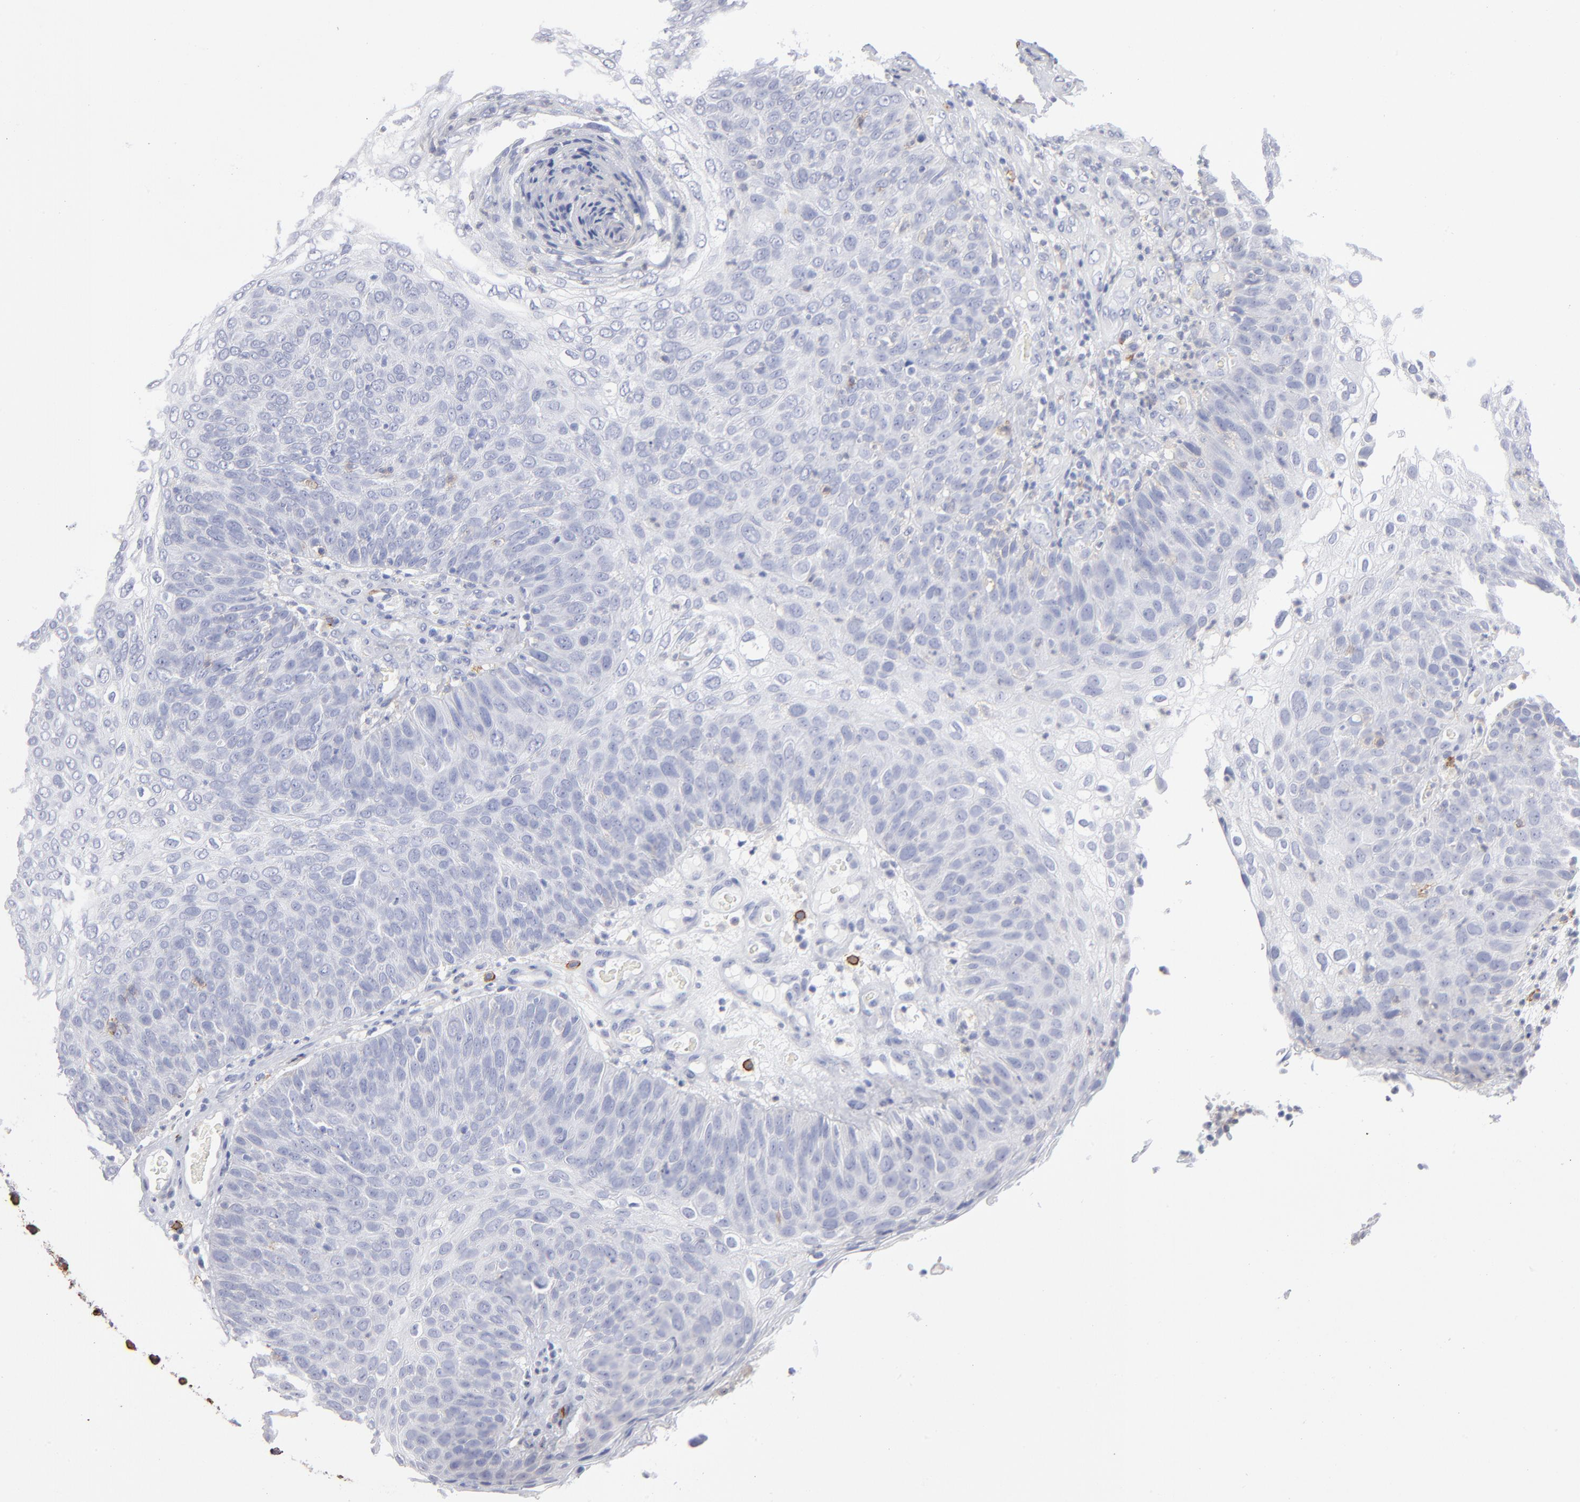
{"staining": {"intensity": "negative", "quantity": "none", "location": "none"}, "tissue": "skin cancer", "cell_type": "Tumor cells", "image_type": "cancer", "snomed": [{"axis": "morphology", "description": "Squamous cell carcinoma, NOS"}, {"axis": "topography", "description": "Skin"}], "caption": "The photomicrograph reveals no significant staining in tumor cells of squamous cell carcinoma (skin). Brightfield microscopy of immunohistochemistry (IHC) stained with DAB (3,3'-diaminobenzidine) (brown) and hematoxylin (blue), captured at high magnification.", "gene": "LAT2", "patient": {"sex": "male", "age": 87}}